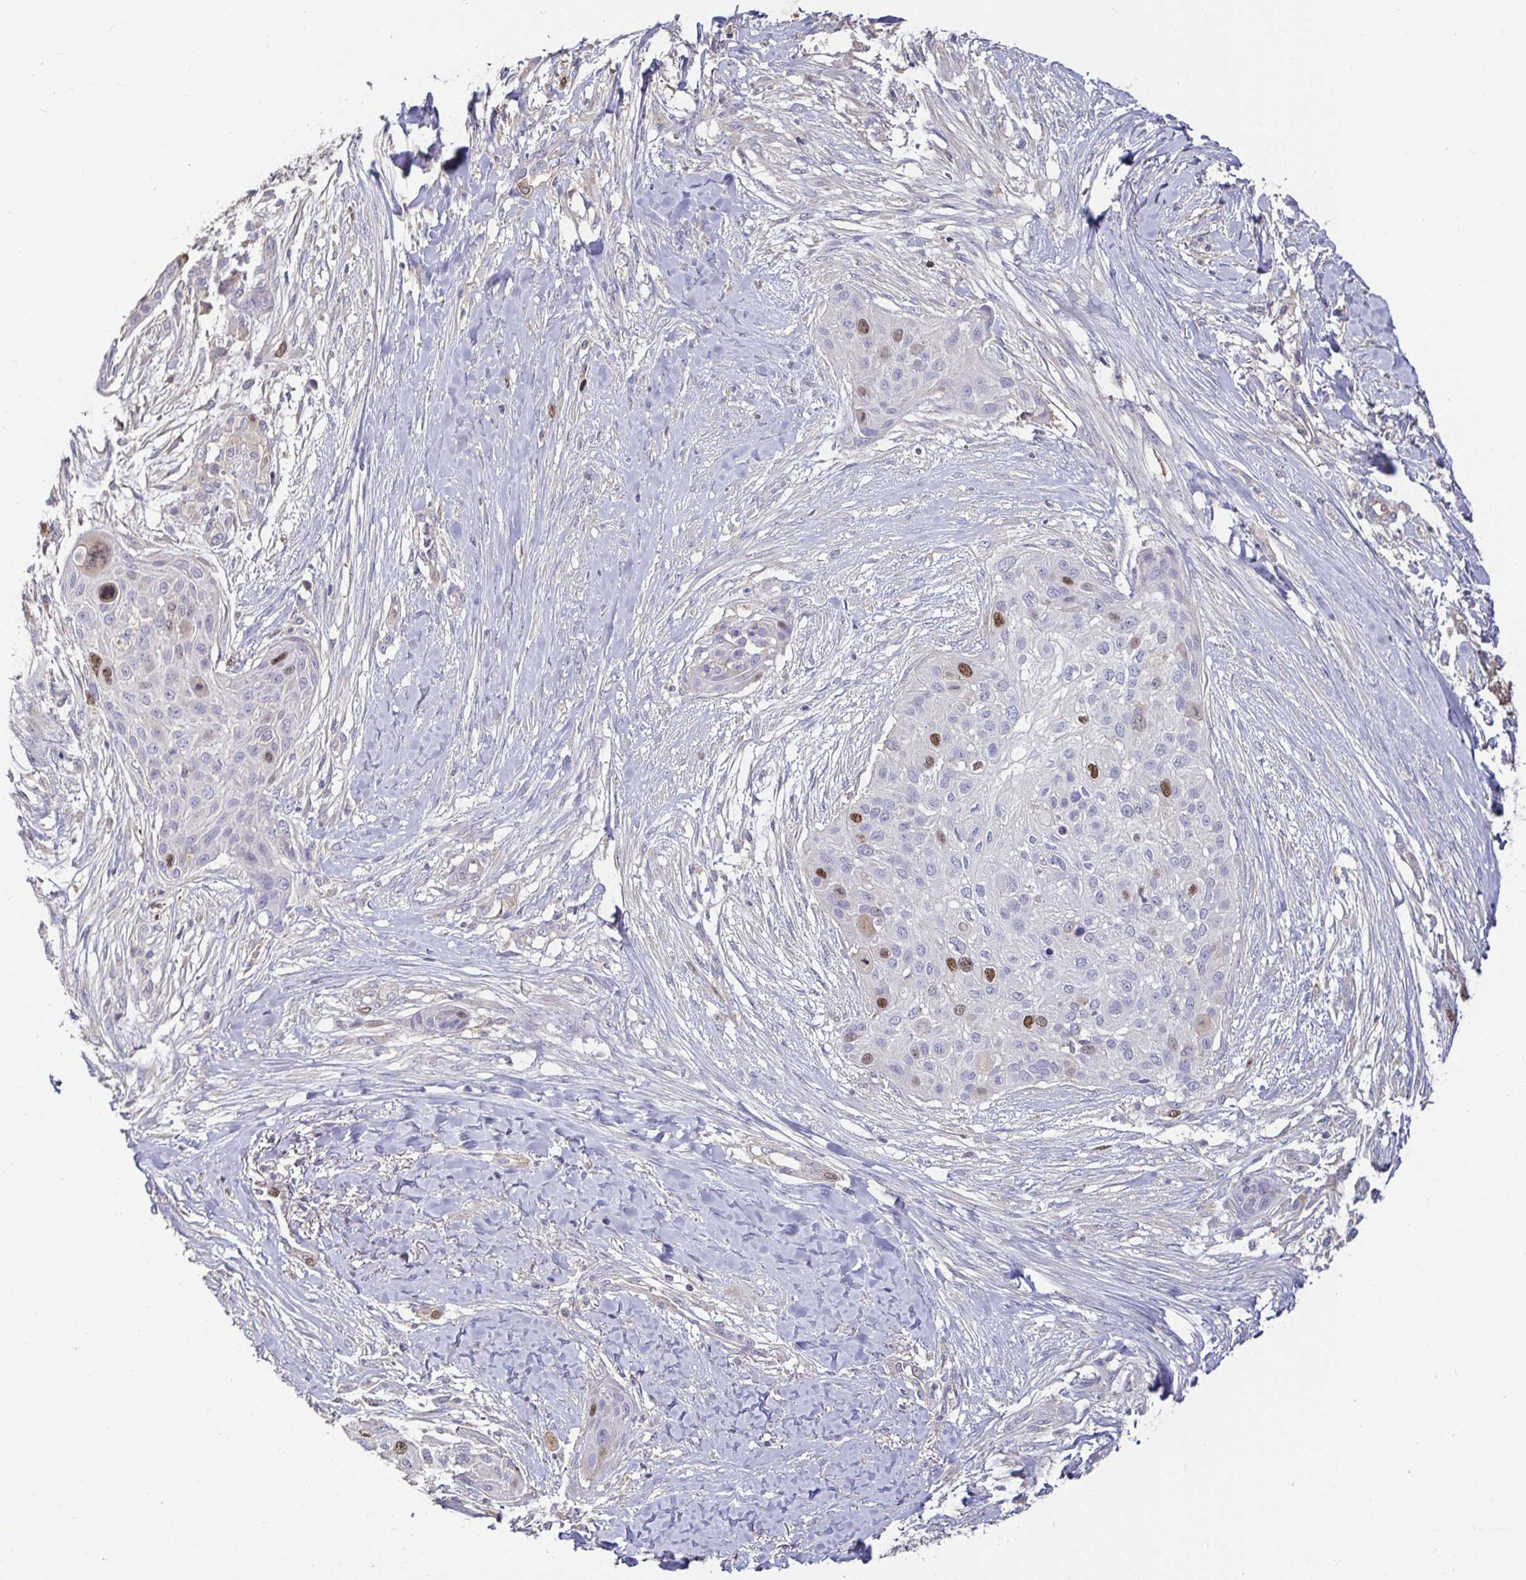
{"staining": {"intensity": "moderate", "quantity": "<25%", "location": "nuclear"}, "tissue": "skin cancer", "cell_type": "Tumor cells", "image_type": "cancer", "snomed": [{"axis": "morphology", "description": "Squamous cell carcinoma, NOS"}, {"axis": "topography", "description": "Skin"}], "caption": "This histopathology image exhibits immunohistochemistry staining of human skin cancer, with low moderate nuclear expression in about <25% of tumor cells.", "gene": "ANLN", "patient": {"sex": "female", "age": 87}}